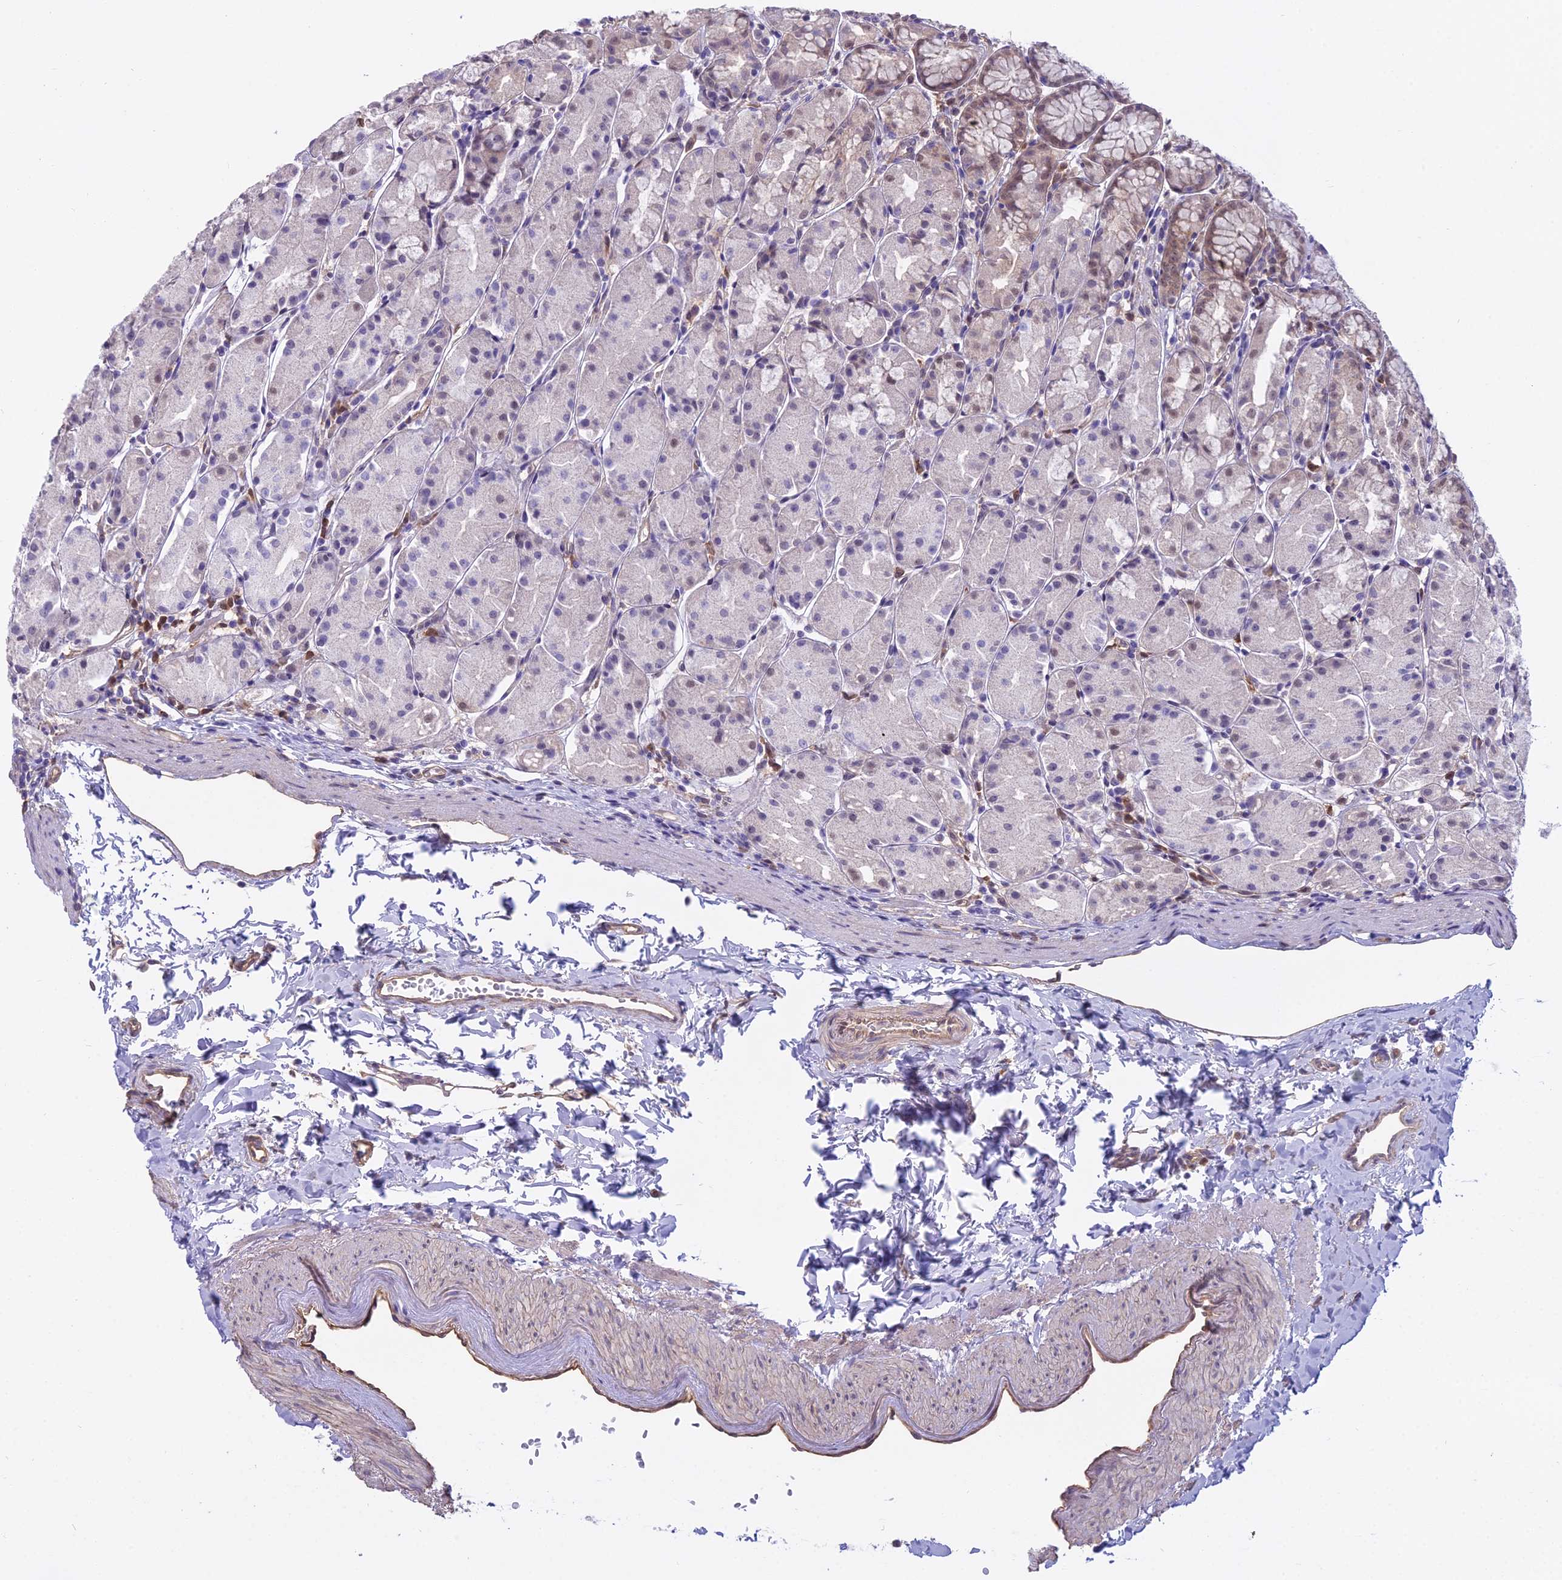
{"staining": {"intensity": "moderate", "quantity": "<25%", "location": "cytoplasmic/membranous,nuclear"}, "tissue": "stomach", "cell_type": "Glandular cells", "image_type": "normal", "snomed": [{"axis": "morphology", "description": "Normal tissue, NOS"}, {"axis": "topography", "description": "Stomach, upper"}], "caption": "An image of human stomach stained for a protein displays moderate cytoplasmic/membranous,nuclear brown staining in glandular cells. Using DAB (brown) and hematoxylin (blue) stains, captured at high magnification using brightfield microscopy.", "gene": "BLNK", "patient": {"sex": "male", "age": 47}}